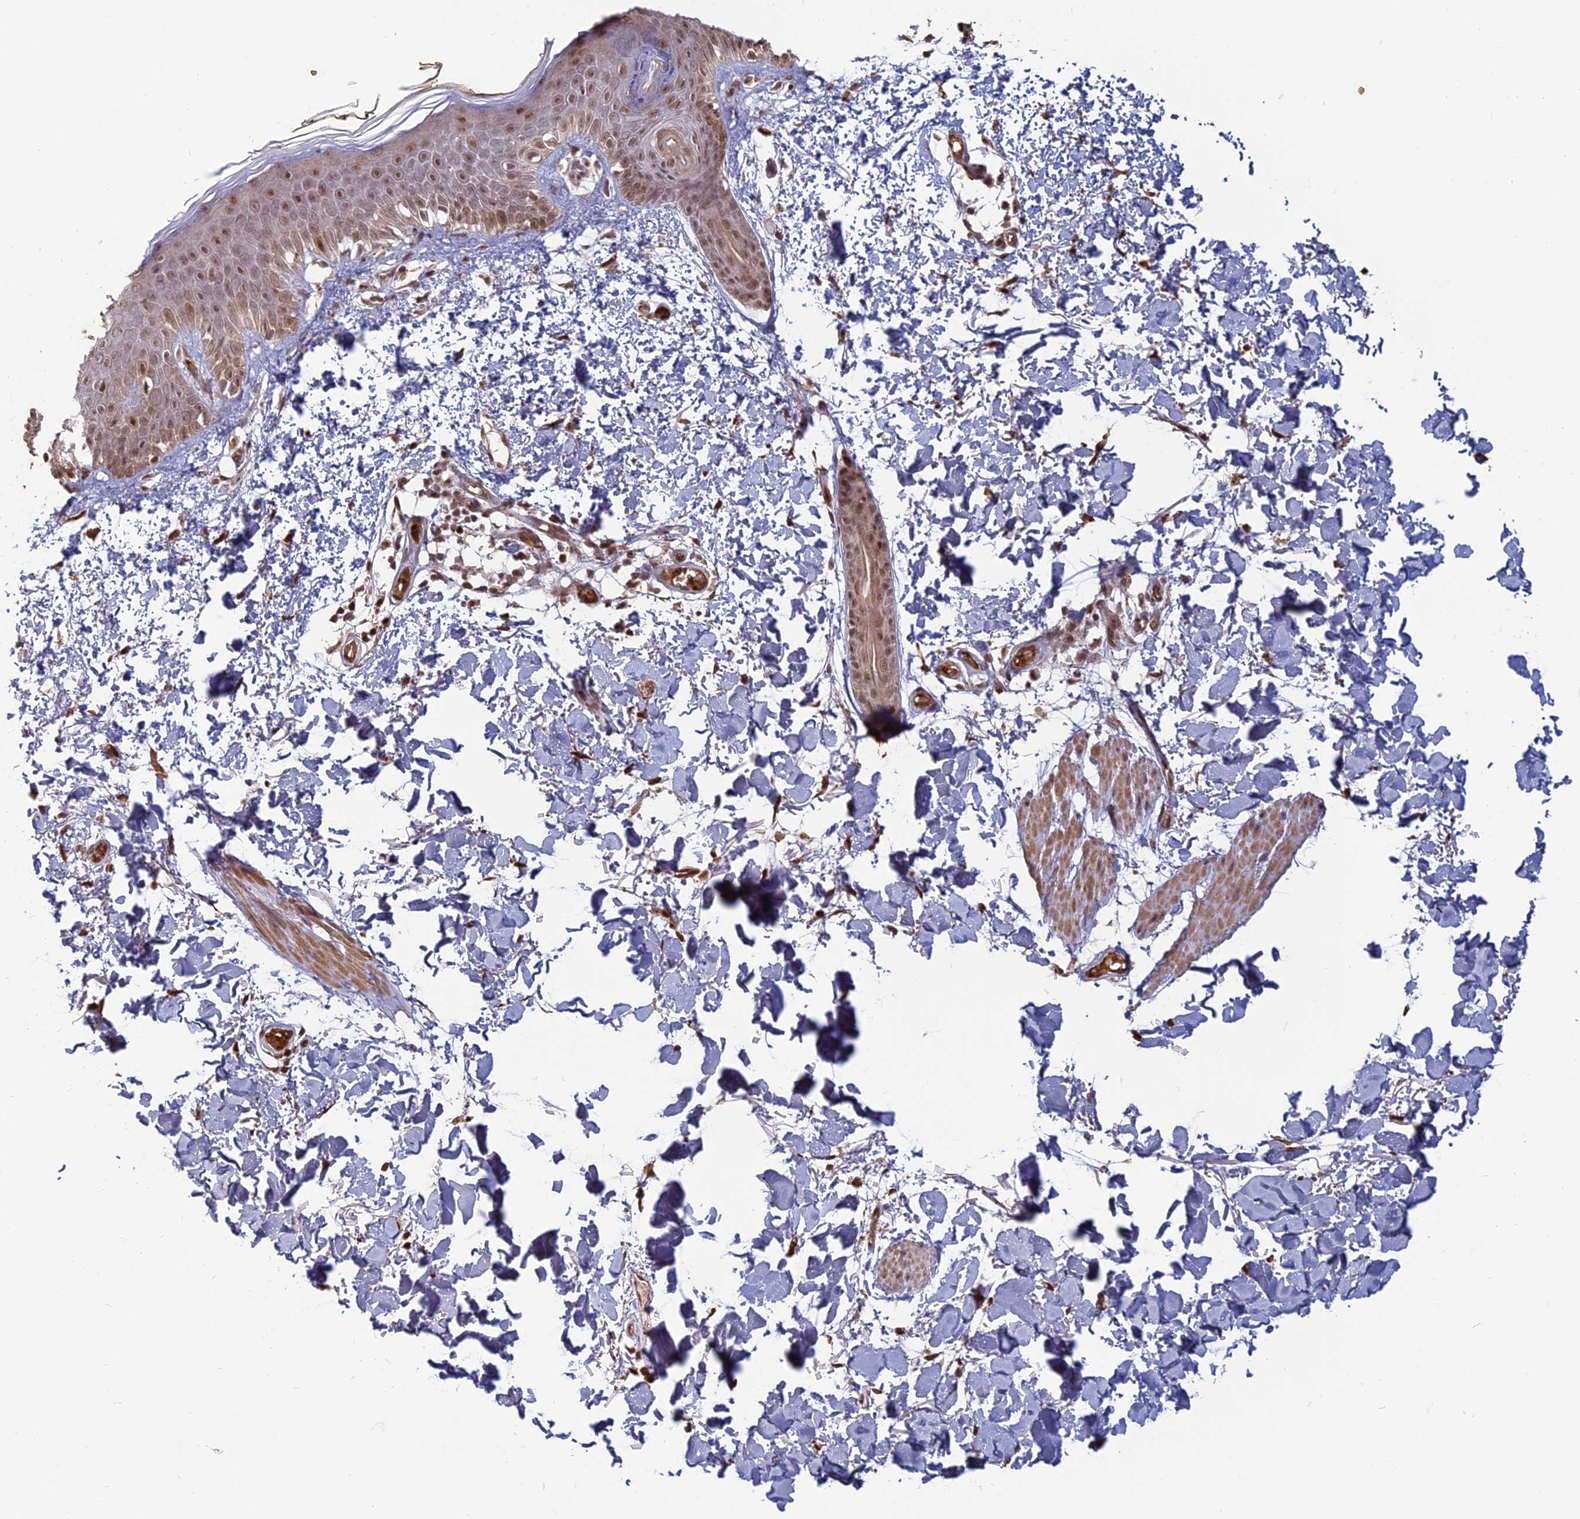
{"staining": {"intensity": "moderate", "quantity": ">75%", "location": "cytoplasmic/membranous,nuclear"}, "tissue": "skin", "cell_type": "Fibroblasts", "image_type": "normal", "snomed": [{"axis": "morphology", "description": "Normal tissue, NOS"}, {"axis": "topography", "description": "Skin"}], "caption": "A brown stain labels moderate cytoplasmic/membranous,nuclear staining of a protein in fibroblasts of benign human skin.", "gene": "MFAP1", "patient": {"sex": "male", "age": 62}}